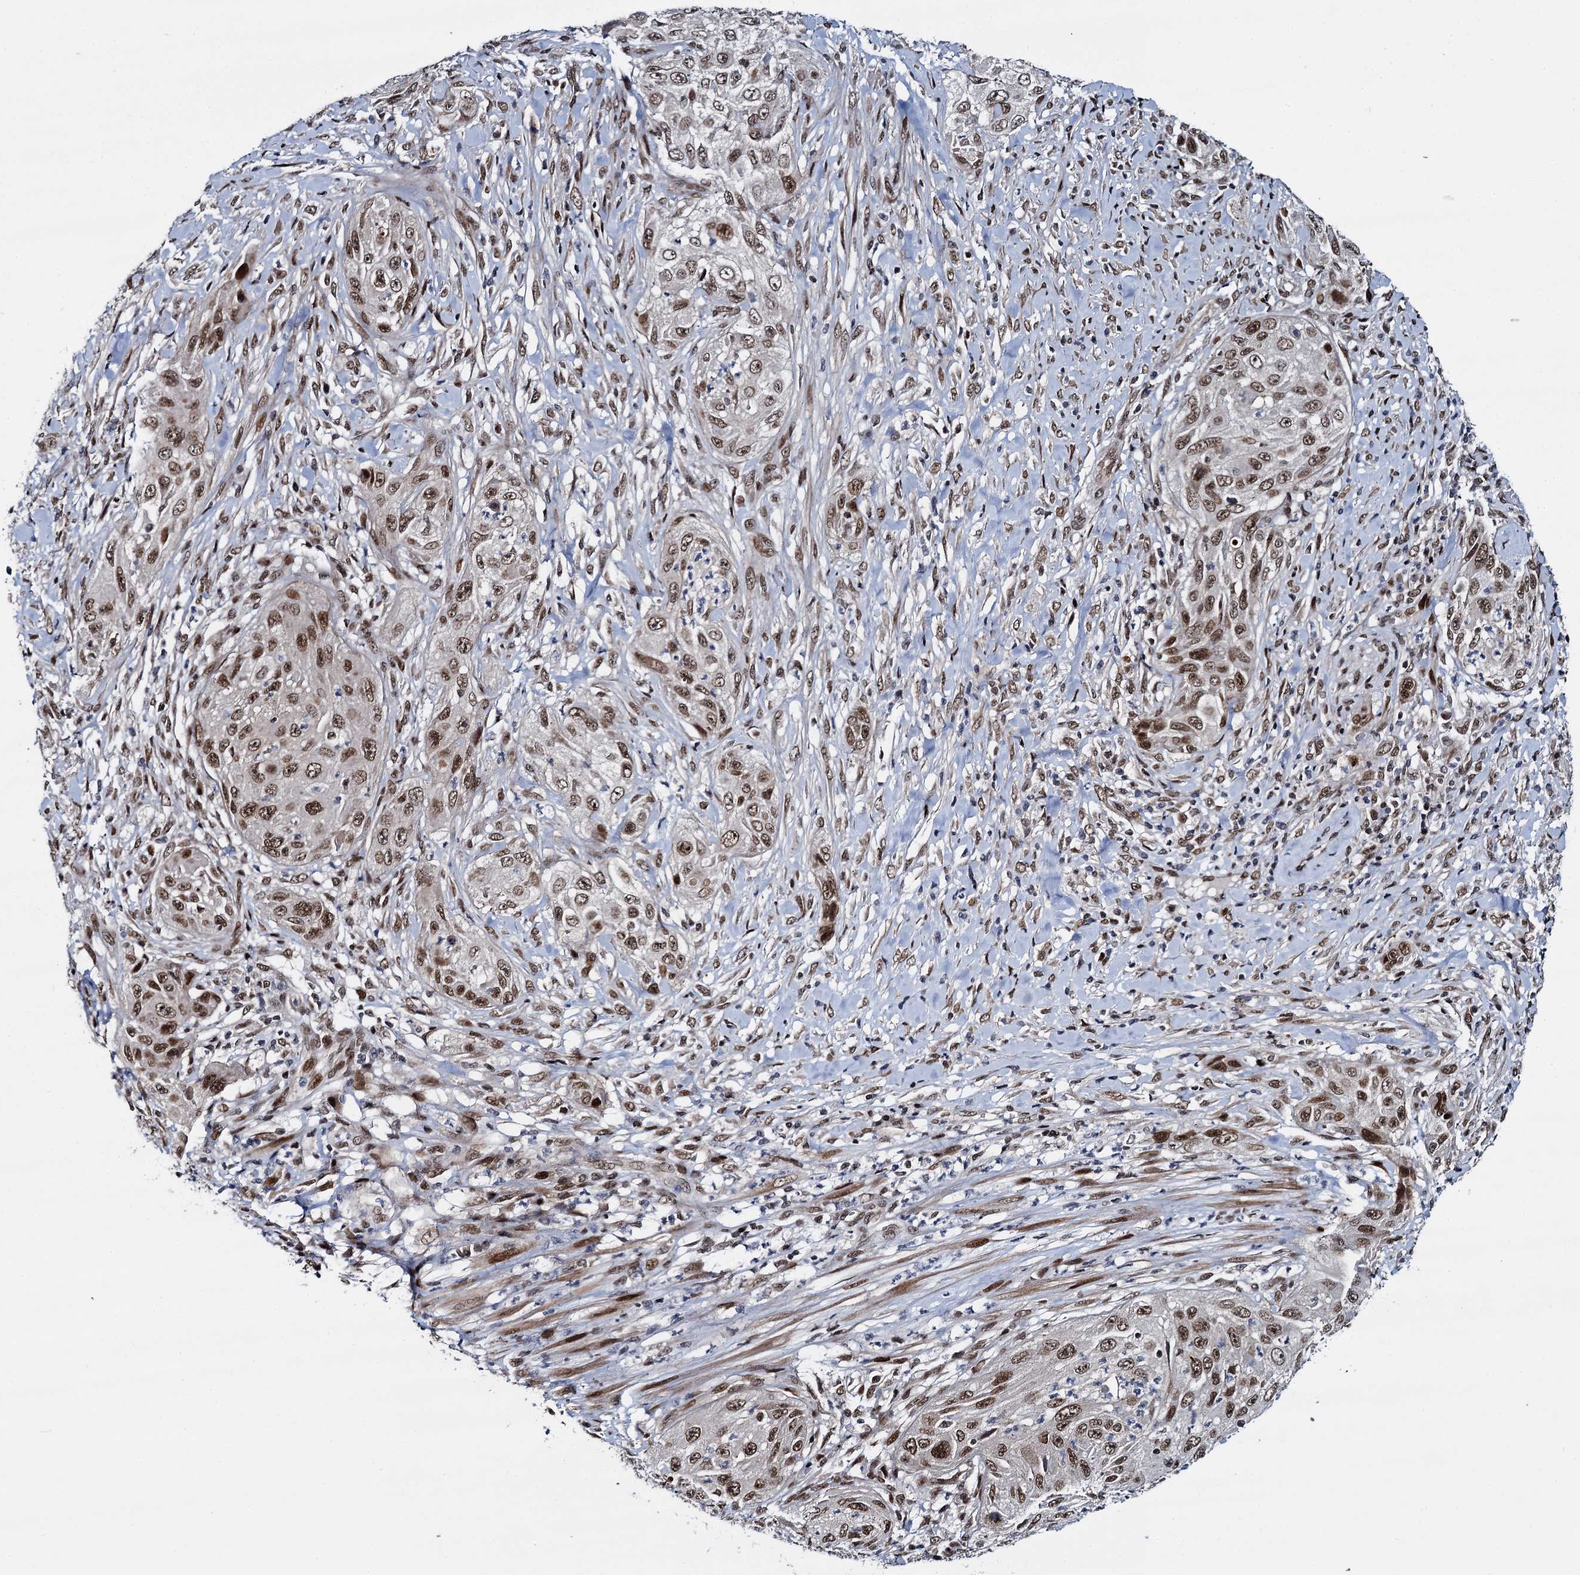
{"staining": {"intensity": "strong", "quantity": ">75%", "location": "nuclear"}, "tissue": "cervical cancer", "cell_type": "Tumor cells", "image_type": "cancer", "snomed": [{"axis": "morphology", "description": "Squamous cell carcinoma, NOS"}, {"axis": "topography", "description": "Cervix"}], "caption": "Cervical cancer stained with a brown dye exhibits strong nuclear positive staining in approximately >75% of tumor cells.", "gene": "RUFY2", "patient": {"sex": "female", "age": 42}}